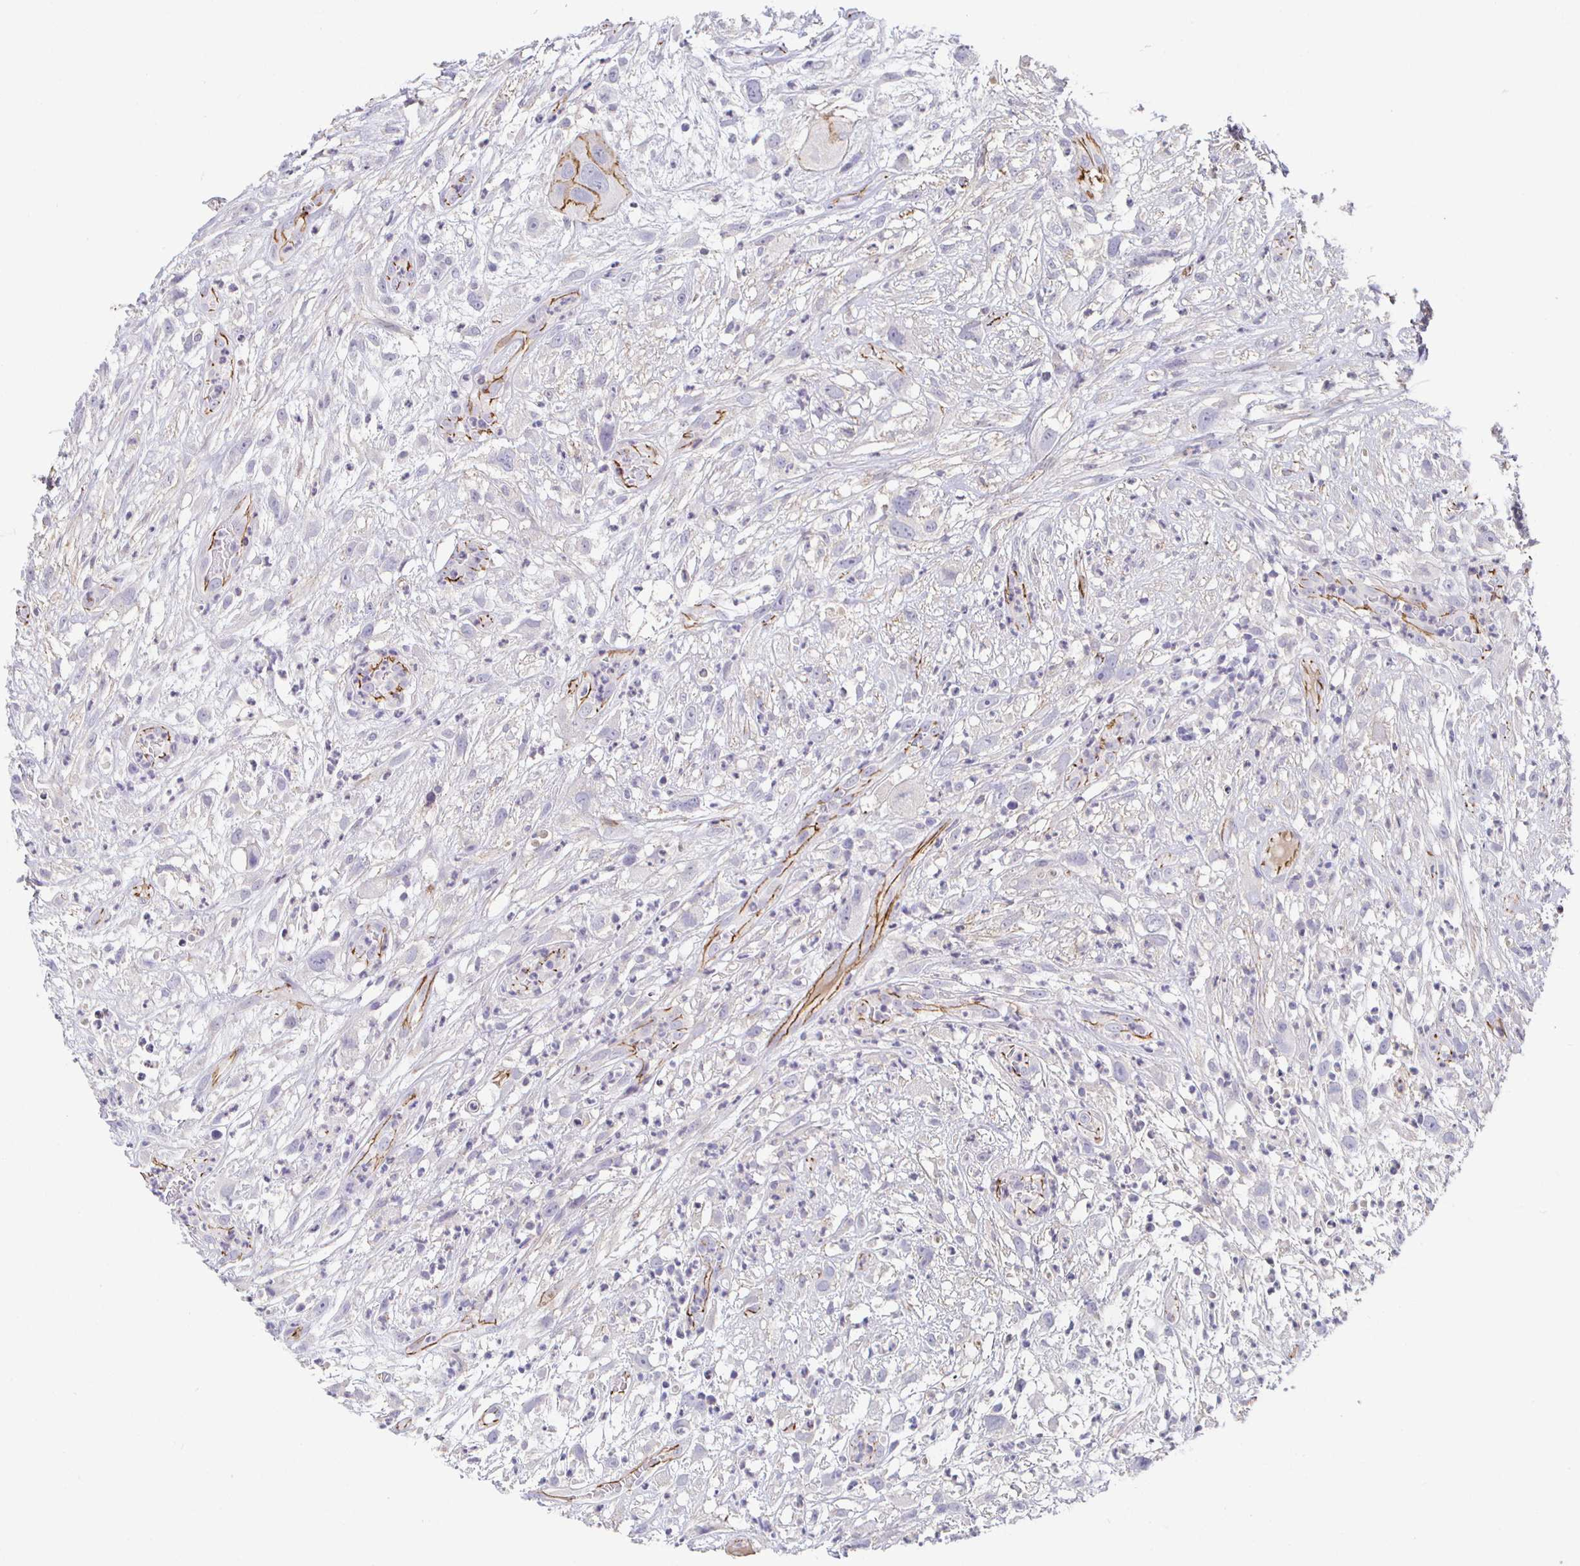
{"staining": {"intensity": "moderate", "quantity": "25%-75%", "location": "cytoplasmic/membranous"}, "tissue": "head and neck cancer", "cell_type": "Tumor cells", "image_type": "cancer", "snomed": [{"axis": "morphology", "description": "Squamous cell carcinoma, NOS"}, {"axis": "topography", "description": "Head-Neck"}], "caption": "This photomicrograph displays immunohistochemistry (IHC) staining of human head and neck cancer (squamous cell carcinoma), with medium moderate cytoplasmic/membranous positivity in approximately 25%-75% of tumor cells.", "gene": "PIWIL3", "patient": {"sex": "male", "age": 65}}